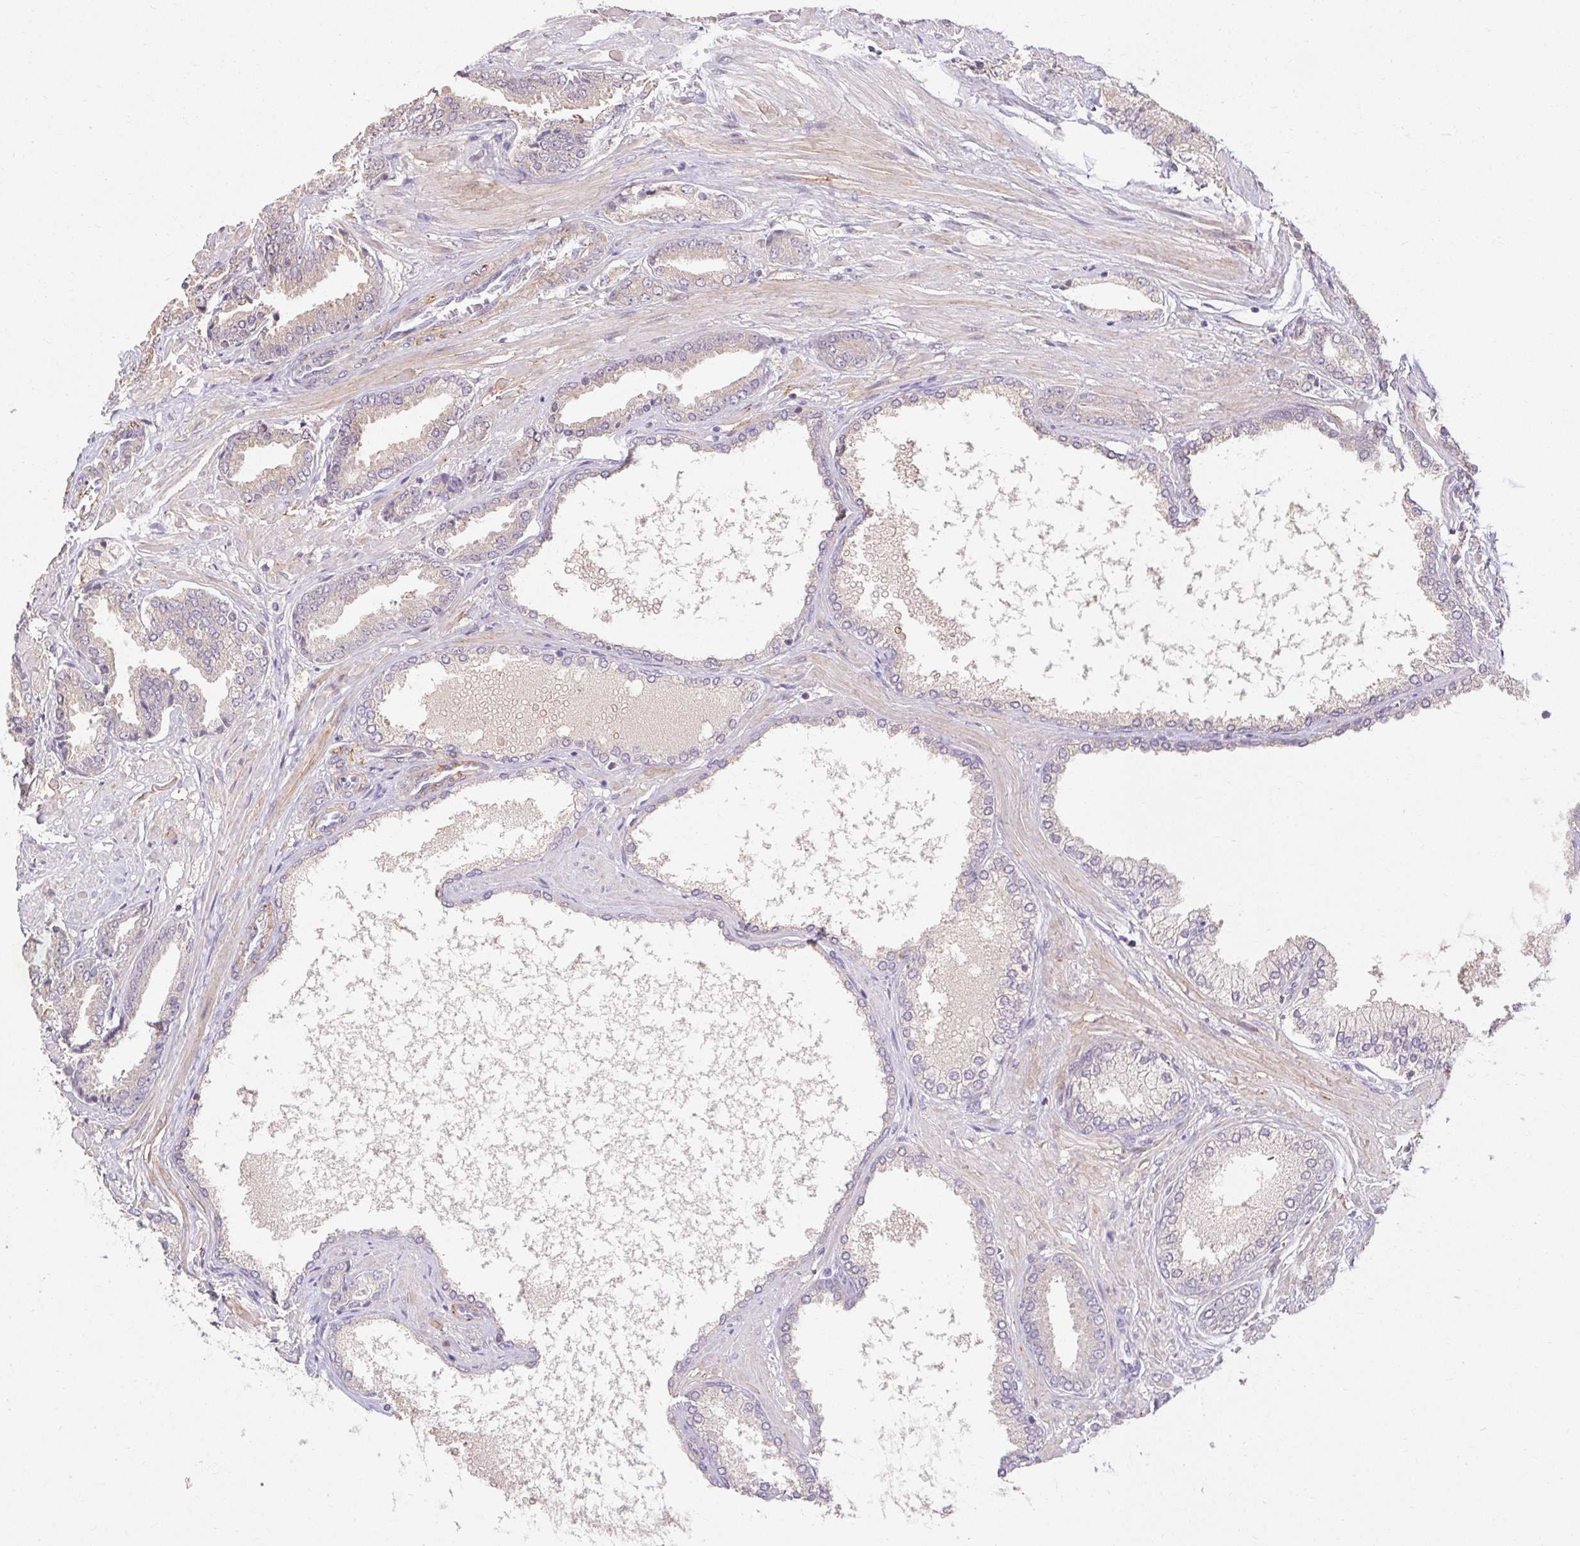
{"staining": {"intensity": "negative", "quantity": "none", "location": "none"}, "tissue": "prostate cancer", "cell_type": "Tumor cells", "image_type": "cancer", "snomed": [{"axis": "morphology", "description": "Adenocarcinoma, High grade"}, {"axis": "topography", "description": "Prostate"}], "caption": "DAB immunohistochemical staining of human prostate cancer demonstrates no significant staining in tumor cells.", "gene": "TMEM52B", "patient": {"sex": "male", "age": 56}}